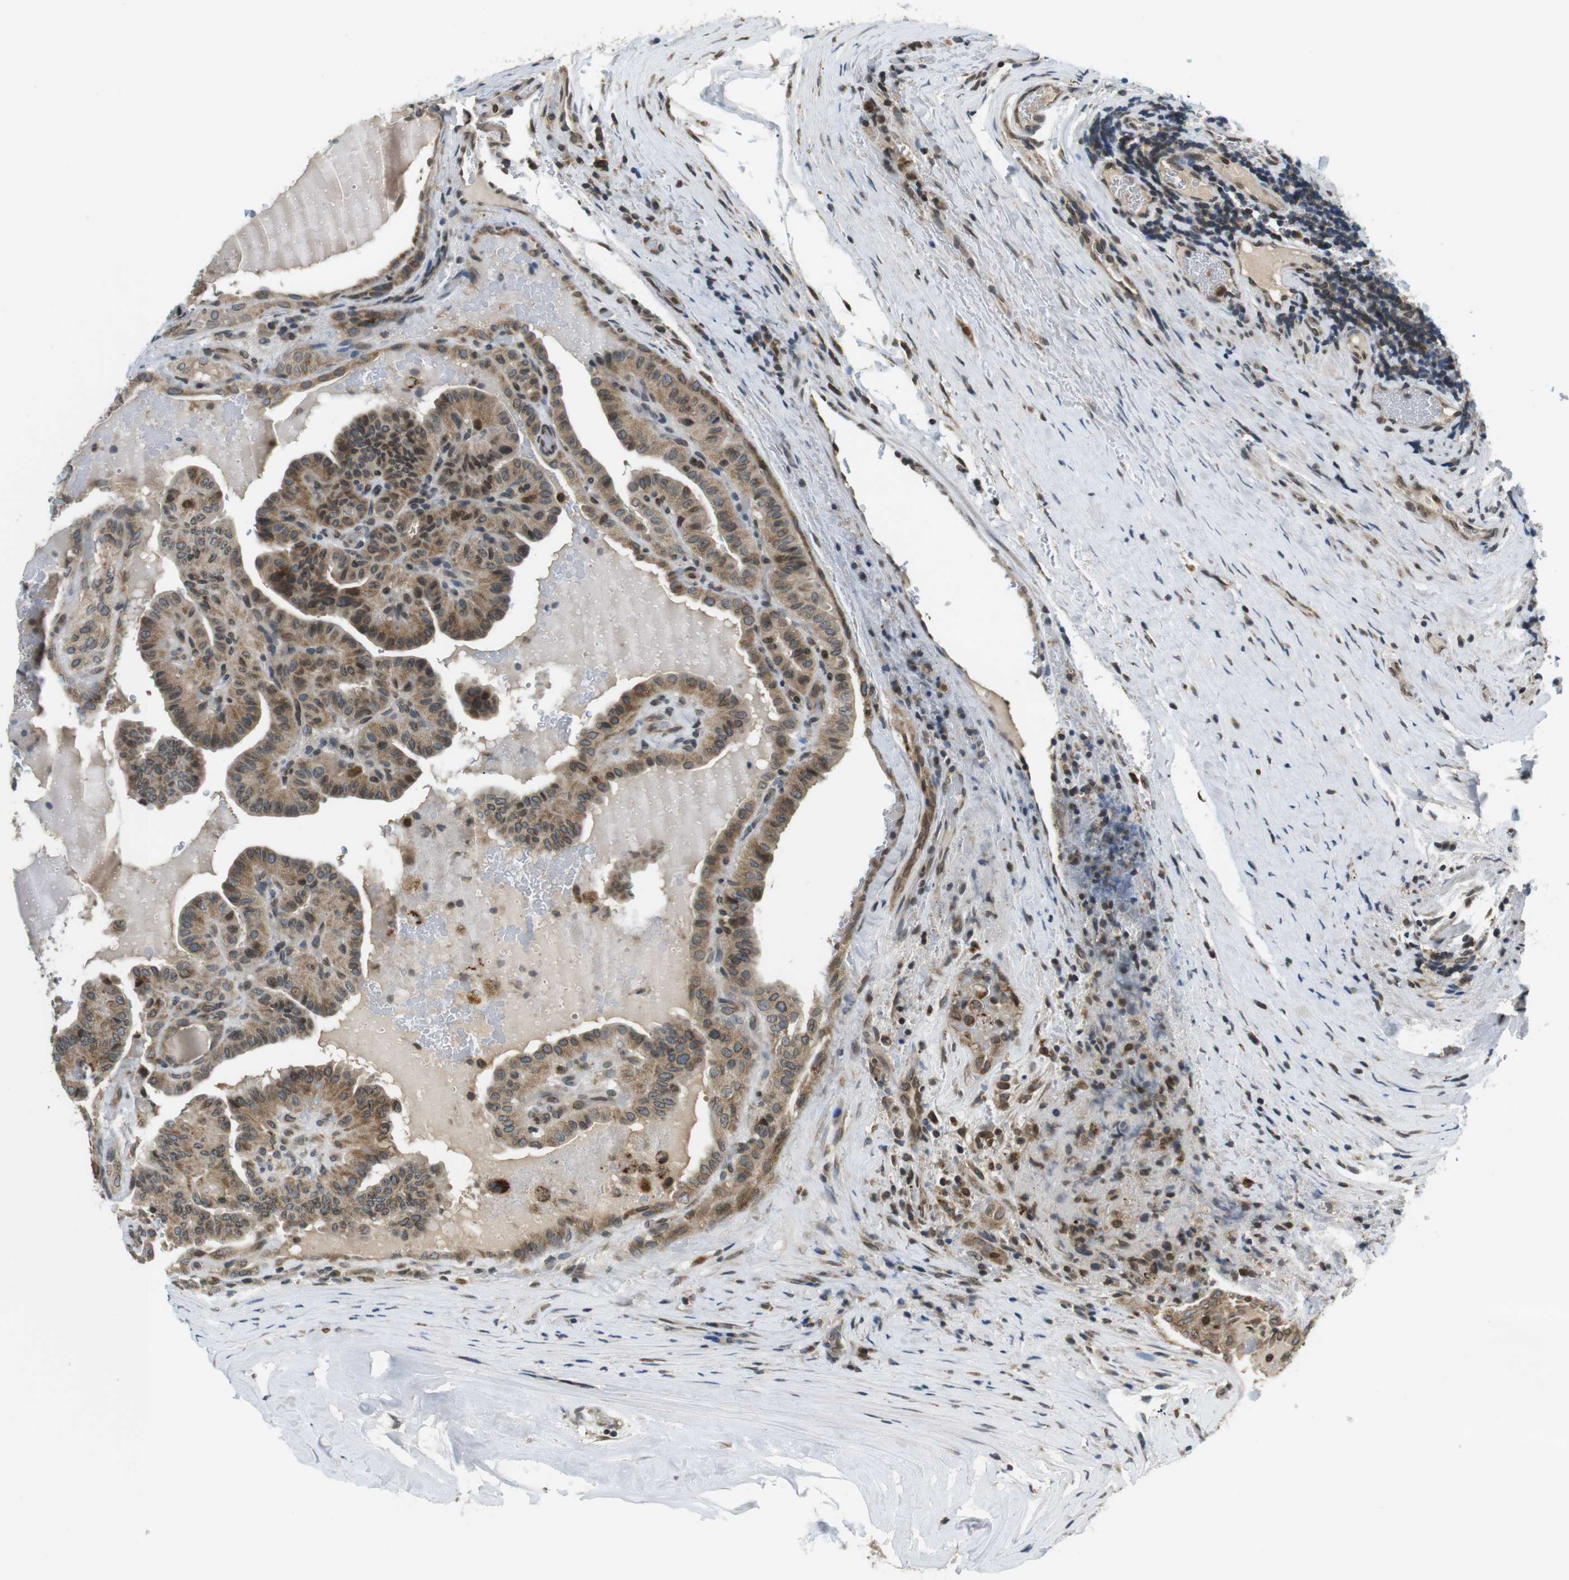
{"staining": {"intensity": "moderate", "quantity": ">75%", "location": "cytoplasmic/membranous,nuclear"}, "tissue": "thyroid cancer", "cell_type": "Tumor cells", "image_type": "cancer", "snomed": [{"axis": "morphology", "description": "Papillary adenocarcinoma, NOS"}, {"axis": "topography", "description": "Thyroid gland"}], "caption": "Immunohistochemical staining of thyroid cancer reveals medium levels of moderate cytoplasmic/membranous and nuclear protein positivity in about >75% of tumor cells.", "gene": "TMX4", "patient": {"sex": "male", "age": 77}}